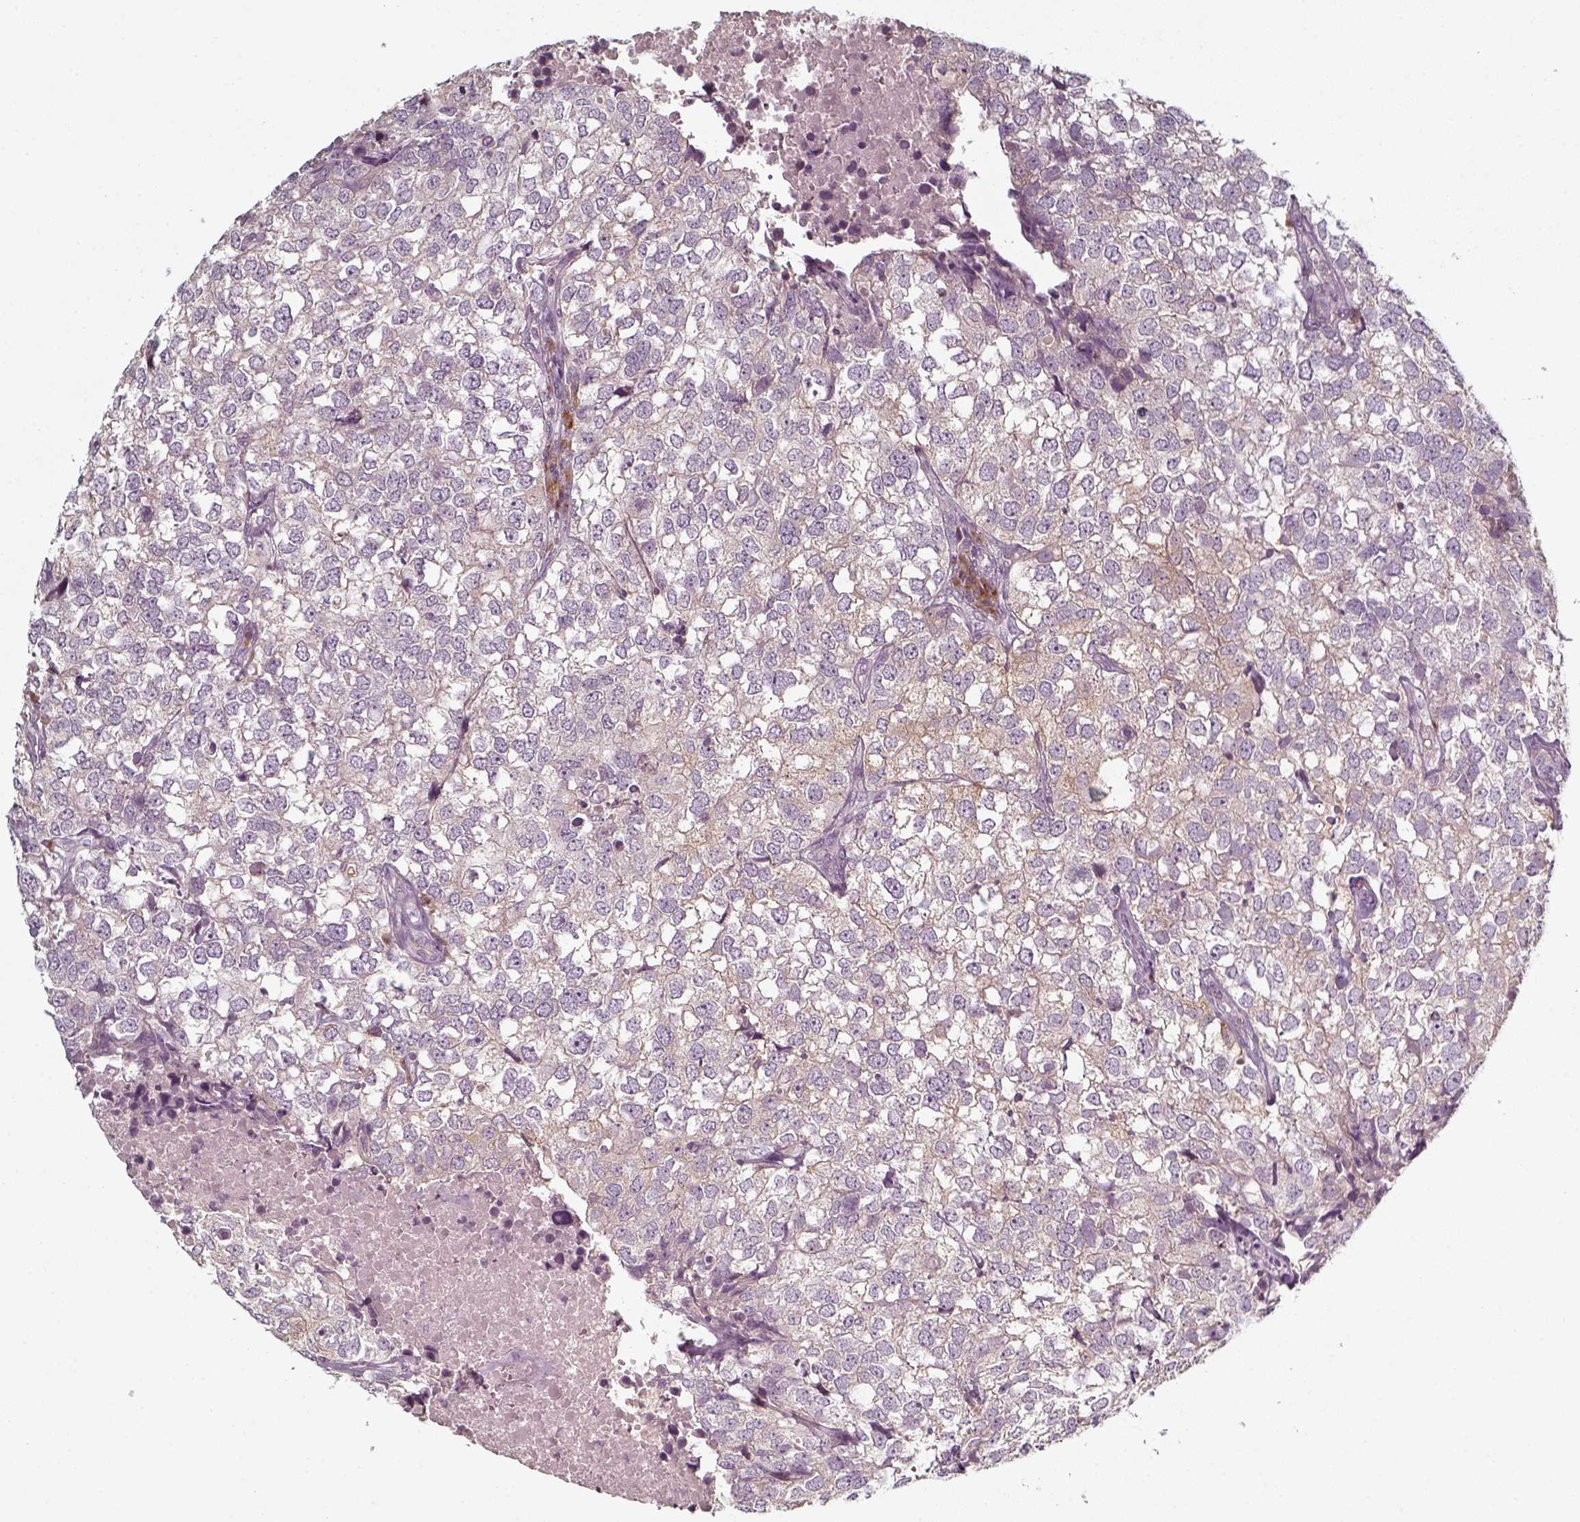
{"staining": {"intensity": "weak", "quantity": "25%-75%", "location": "cytoplasmic/membranous"}, "tissue": "breast cancer", "cell_type": "Tumor cells", "image_type": "cancer", "snomed": [{"axis": "morphology", "description": "Duct carcinoma"}, {"axis": "topography", "description": "Breast"}], "caption": "Immunohistochemical staining of human intraductal carcinoma (breast) exhibits low levels of weak cytoplasmic/membranous staining in about 25%-75% of tumor cells.", "gene": "UNC13D", "patient": {"sex": "female", "age": 30}}